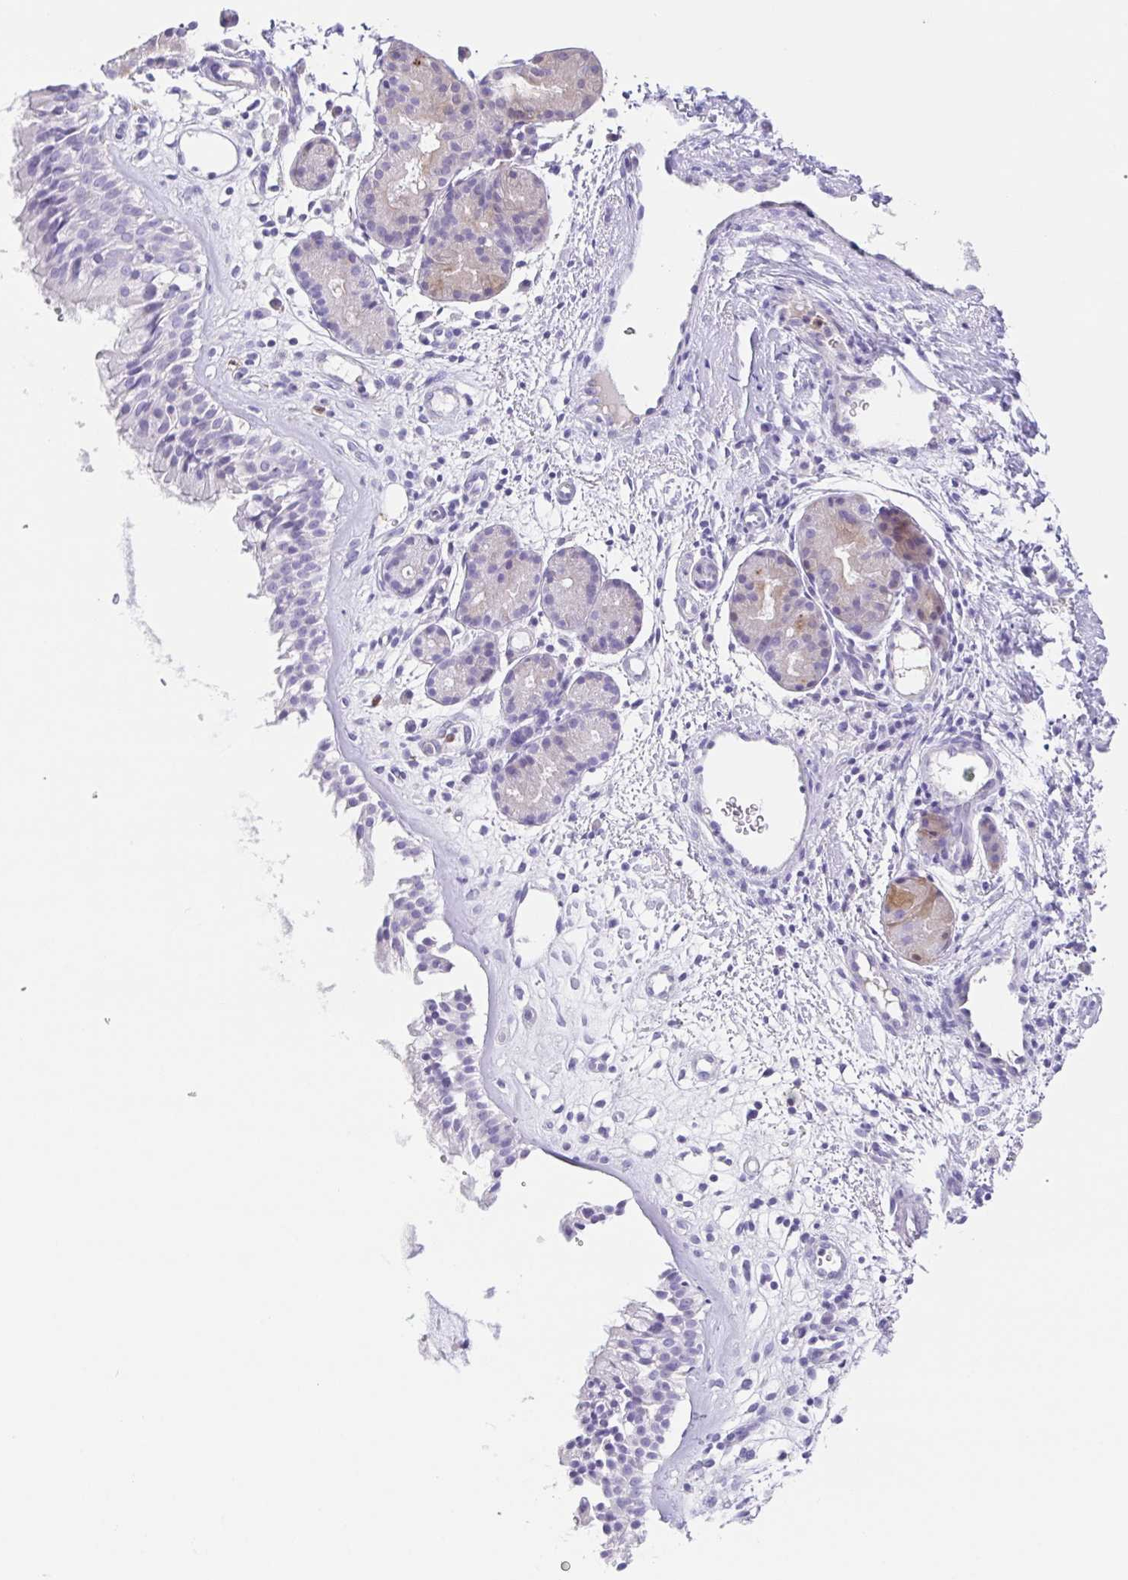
{"staining": {"intensity": "negative", "quantity": "none", "location": "none"}, "tissue": "nasopharynx", "cell_type": "Respiratory epithelial cells", "image_type": "normal", "snomed": [{"axis": "morphology", "description": "Normal tissue, NOS"}, {"axis": "topography", "description": "Nasopharynx"}], "caption": "Micrograph shows no significant protein expression in respiratory epithelial cells of unremarkable nasopharynx.", "gene": "ARPP21", "patient": {"sex": "male", "age": 65}}